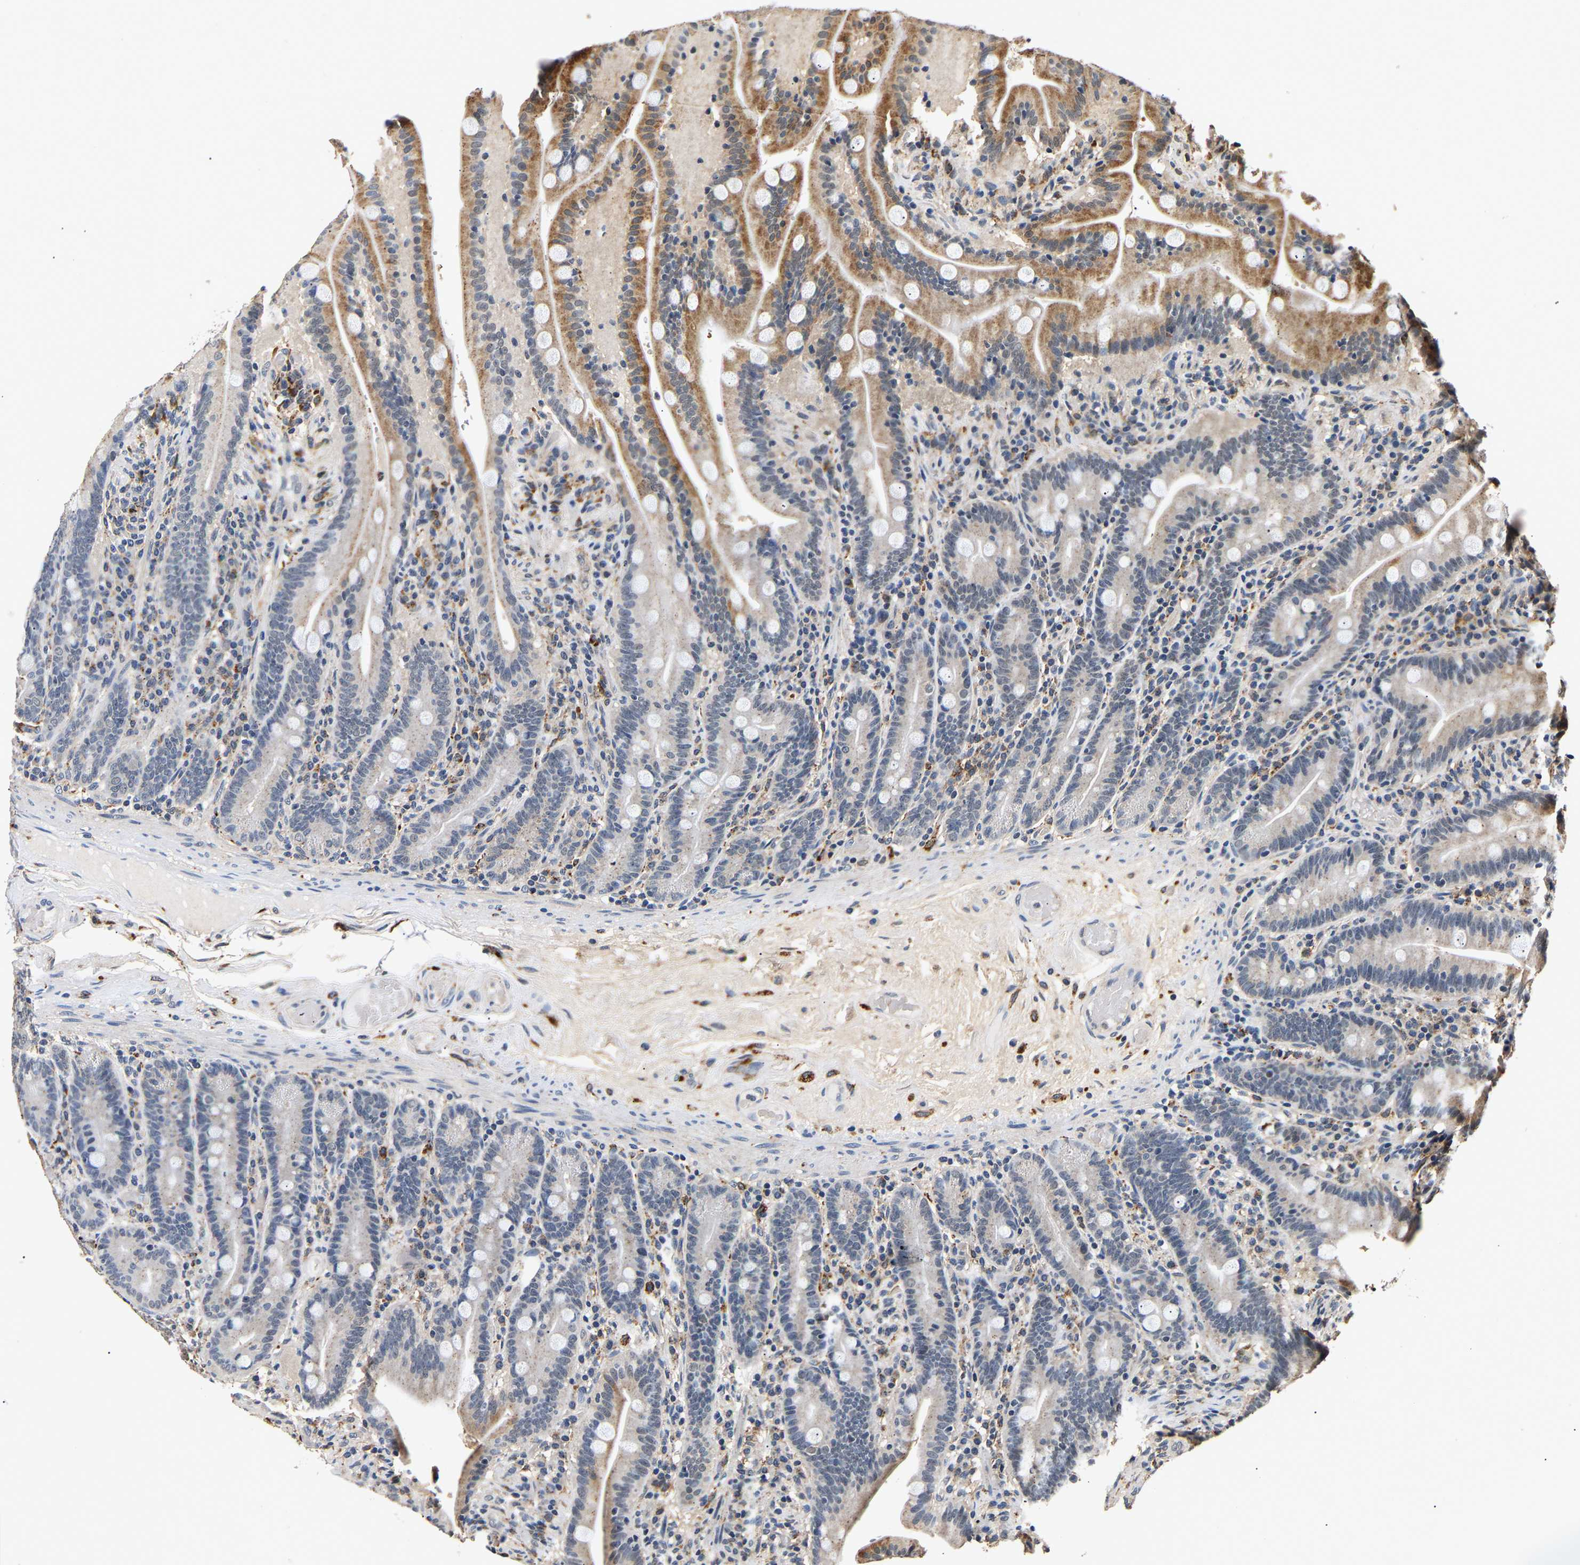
{"staining": {"intensity": "moderate", "quantity": "25%-75%", "location": "cytoplasmic/membranous"}, "tissue": "duodenum", "cell_type": "Glandular cells", "image_type": "normal", "snomed": [{"axis": "morphology", "description": "Normal tissue, NOS"}, {"axis": "topography", "description": "Duodenum"}], "caption": "High-power microscopy captured an immunohistochemistry (IHC) histopathology image of normal duodenum, revealing moderate cytoplasmic/membranous positivity in approximately 25%-75% of glandular cells.", "gene": "SMU1", "patient": {"sex": "male", "age": 54}}